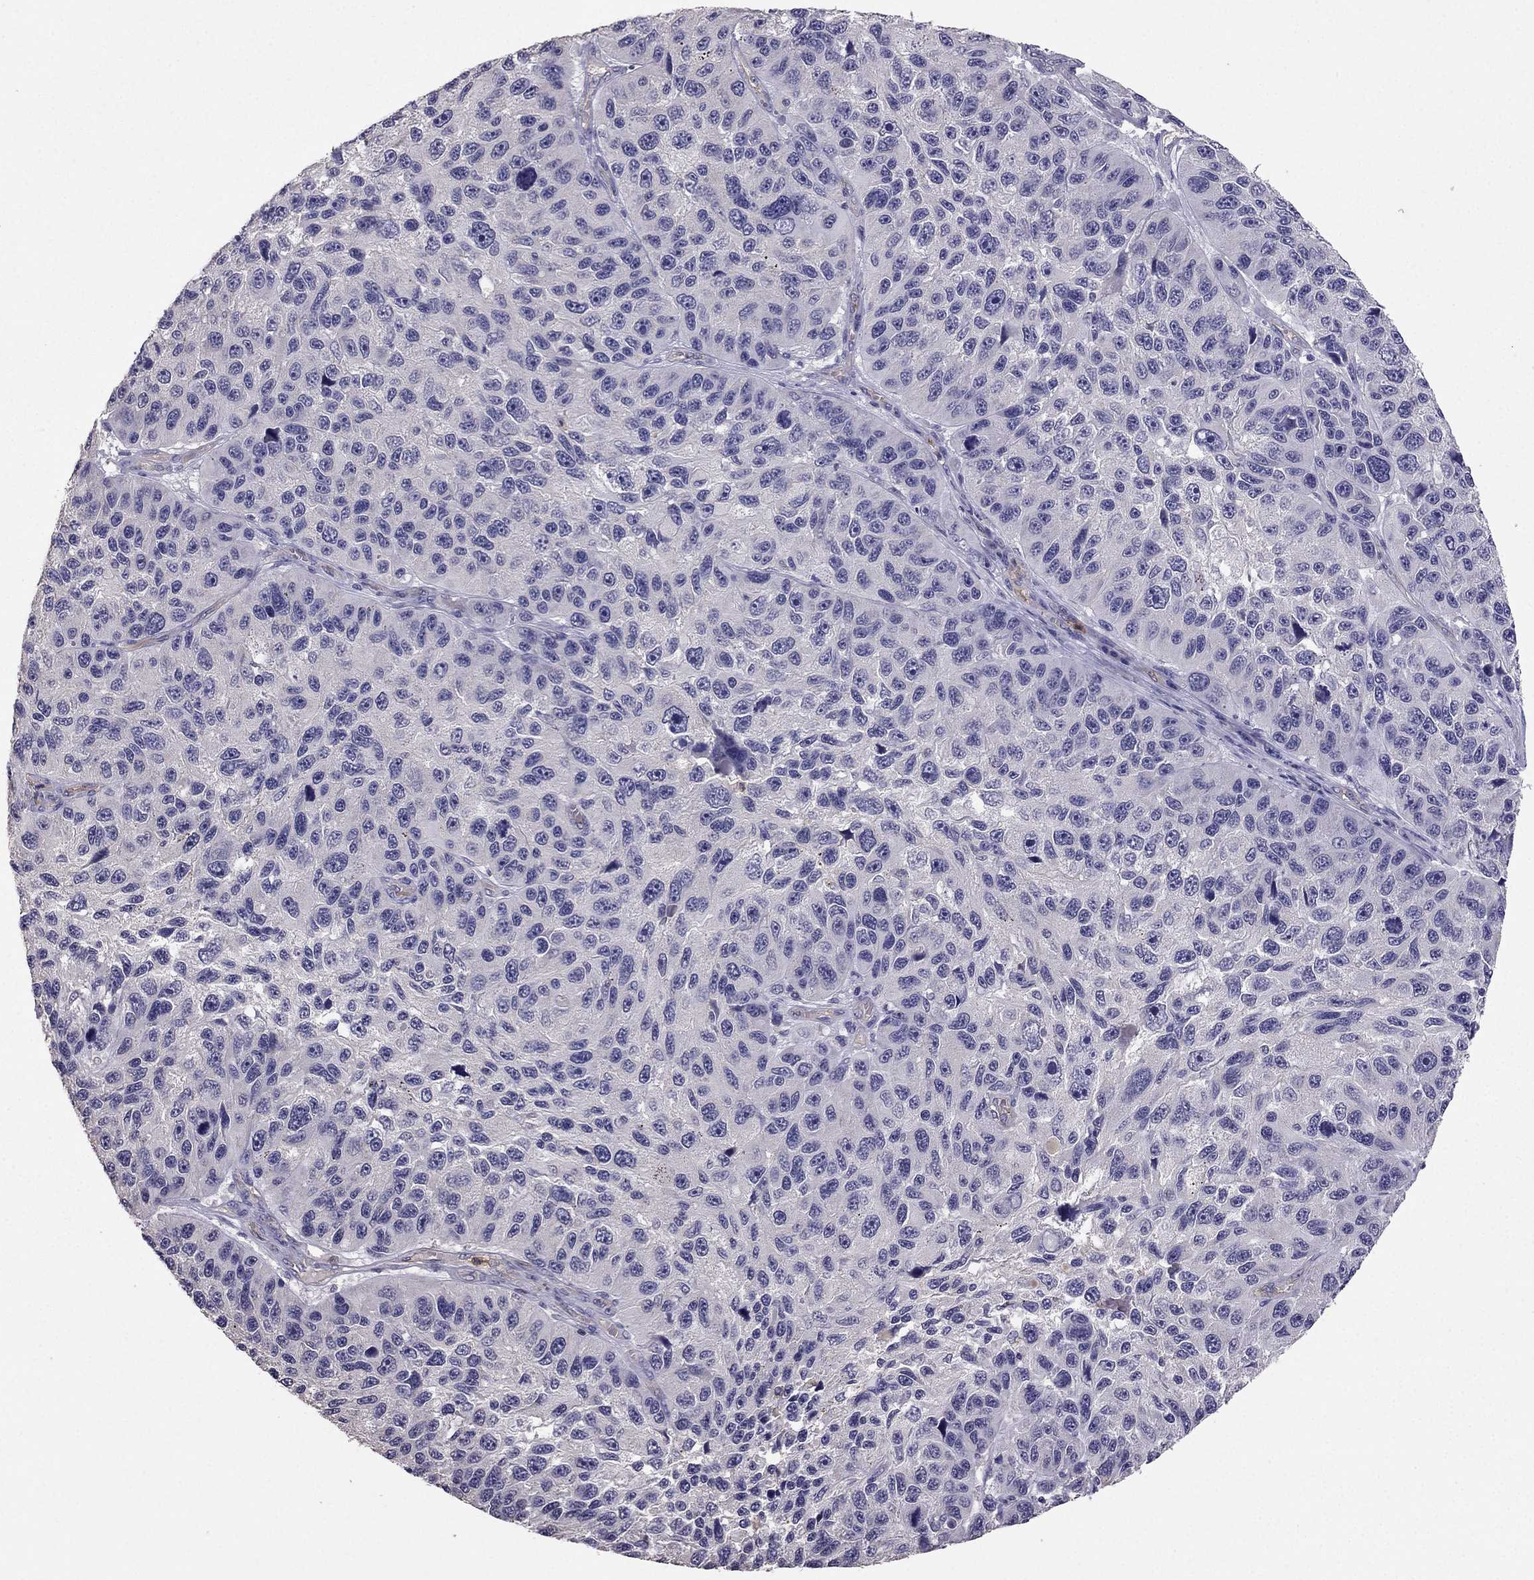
{"staining": {"intensity": "negative", "quantity": "none", "location": "none"}, "tissue": "melanoma", "cell_type": "Tumor cells", "image_type": "cancer", "snomed": [{"axis": "morphology", "description": "Malignant melanoma, NOS"}, {"axis": "topography", "description": "Skin"}], "caption": "High magnification brightfield microscopy of malignant melanoma stained with DAB (3,3'-diaminobenzidine) (brown) and counterstained with hematoxylin (blue): tumor cells show no significant expression. (Brightfield microscopy of DAB (3,3'-diaminobenzidine) immunohistochemistry (IHC) at high magnification).", "gene": "RFLNB", "patient": {"sex": "male", "age": 53}}